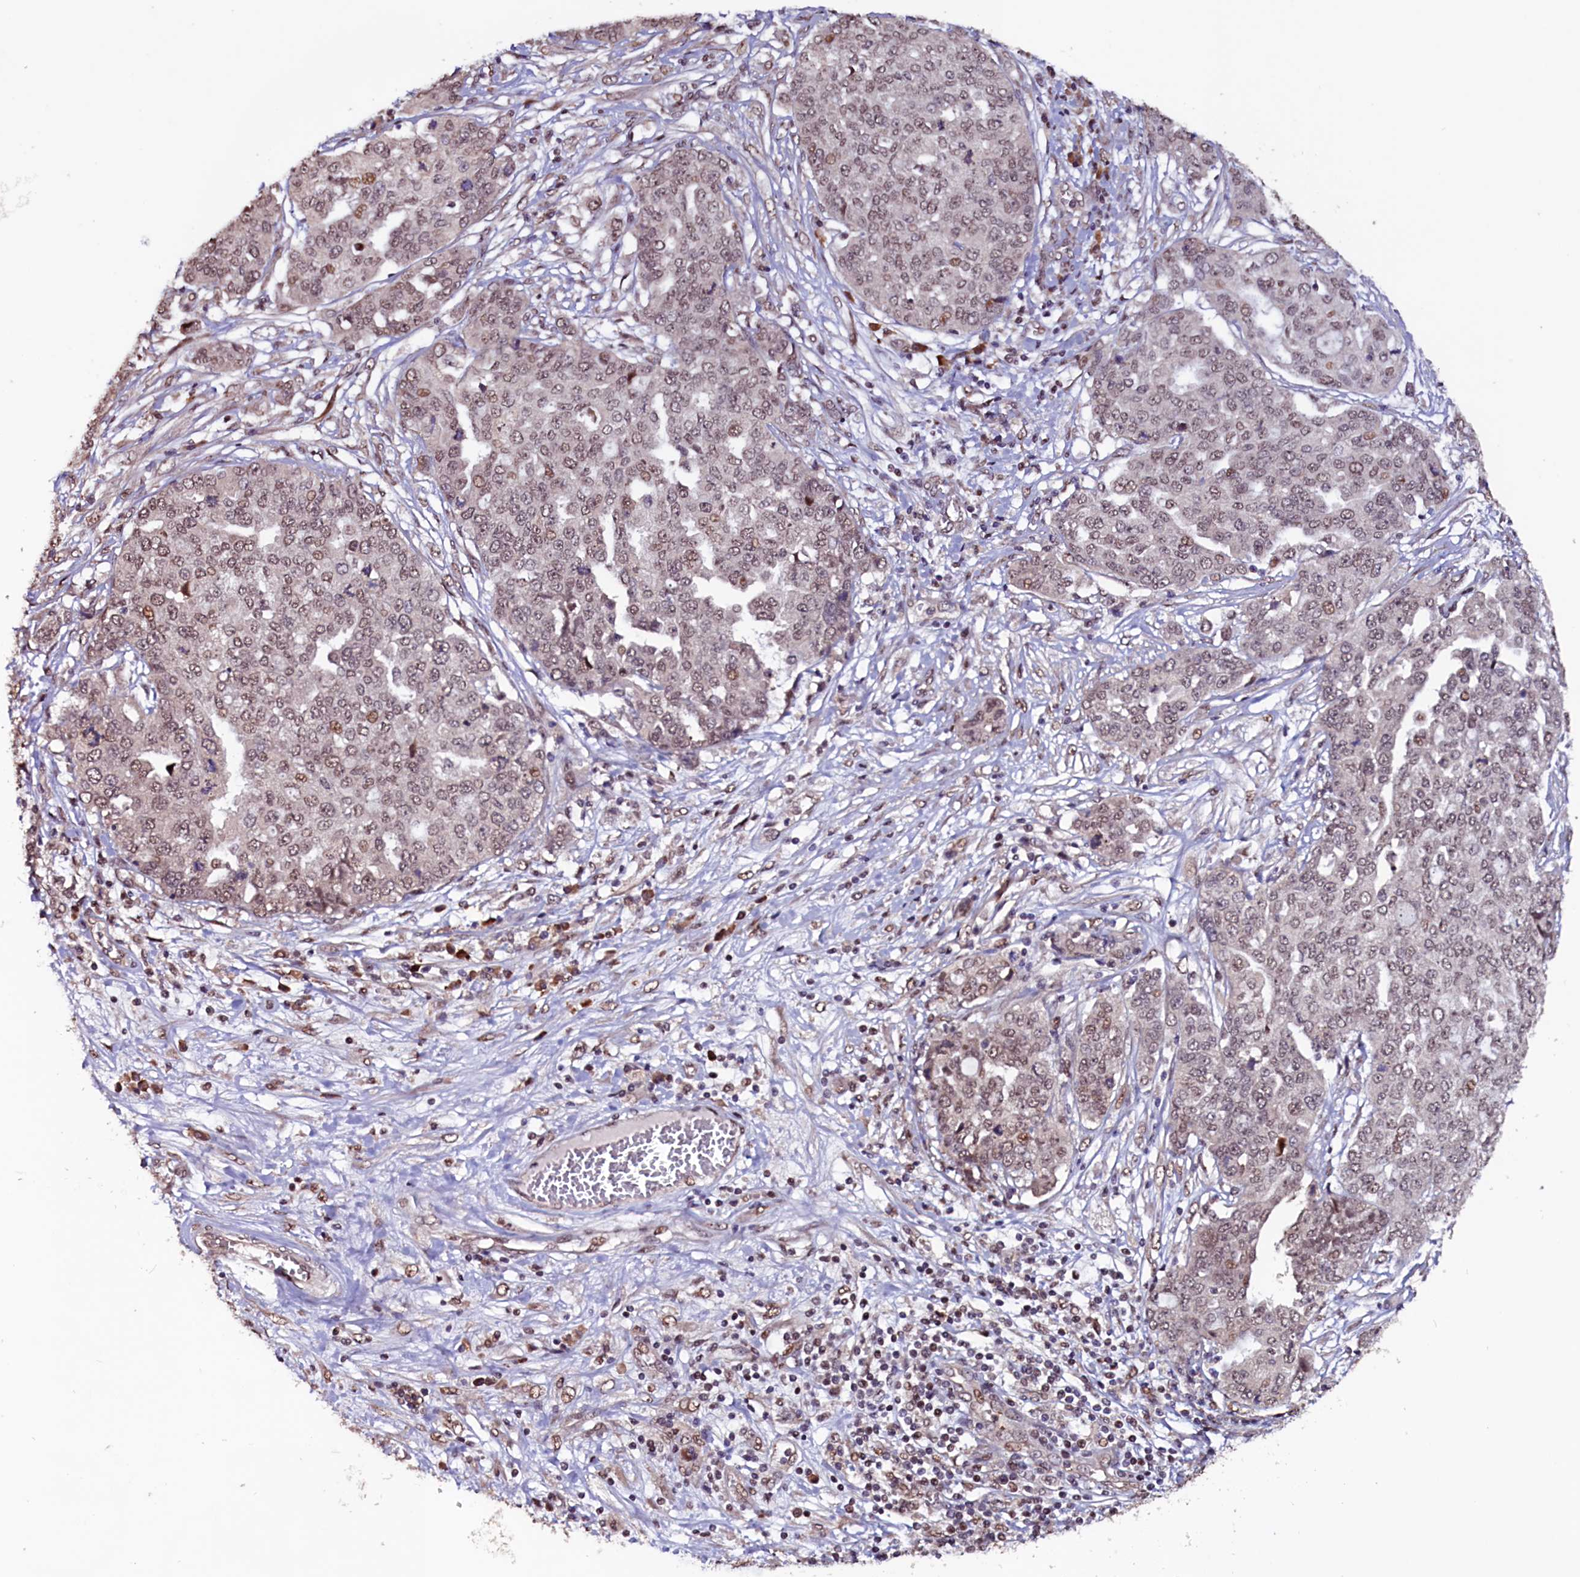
{"staining": {"intensity": "weak", "quantity": ">75%", "location": "nuclear"}, "tissue": "ovarian cancer", "cell_type": "Tumor cells", "image_type": "cancer", "snomed": [{"axis": "morphology", "description": "Cystadenocarcinoma, serous, NOS"}, {"axis": "topography", "description": "Soft tissue"}, {"axis": "topography", "description": "Ovary"}], "caption": "This is an image of immunohistochemistry (IHC) staining of ovarian serous cystadenocarcinoma, which shows weak positivity in the nuclear of tumor cells.", "gene": "RNMT", "patient": {"sex": "female", "age": 57}}